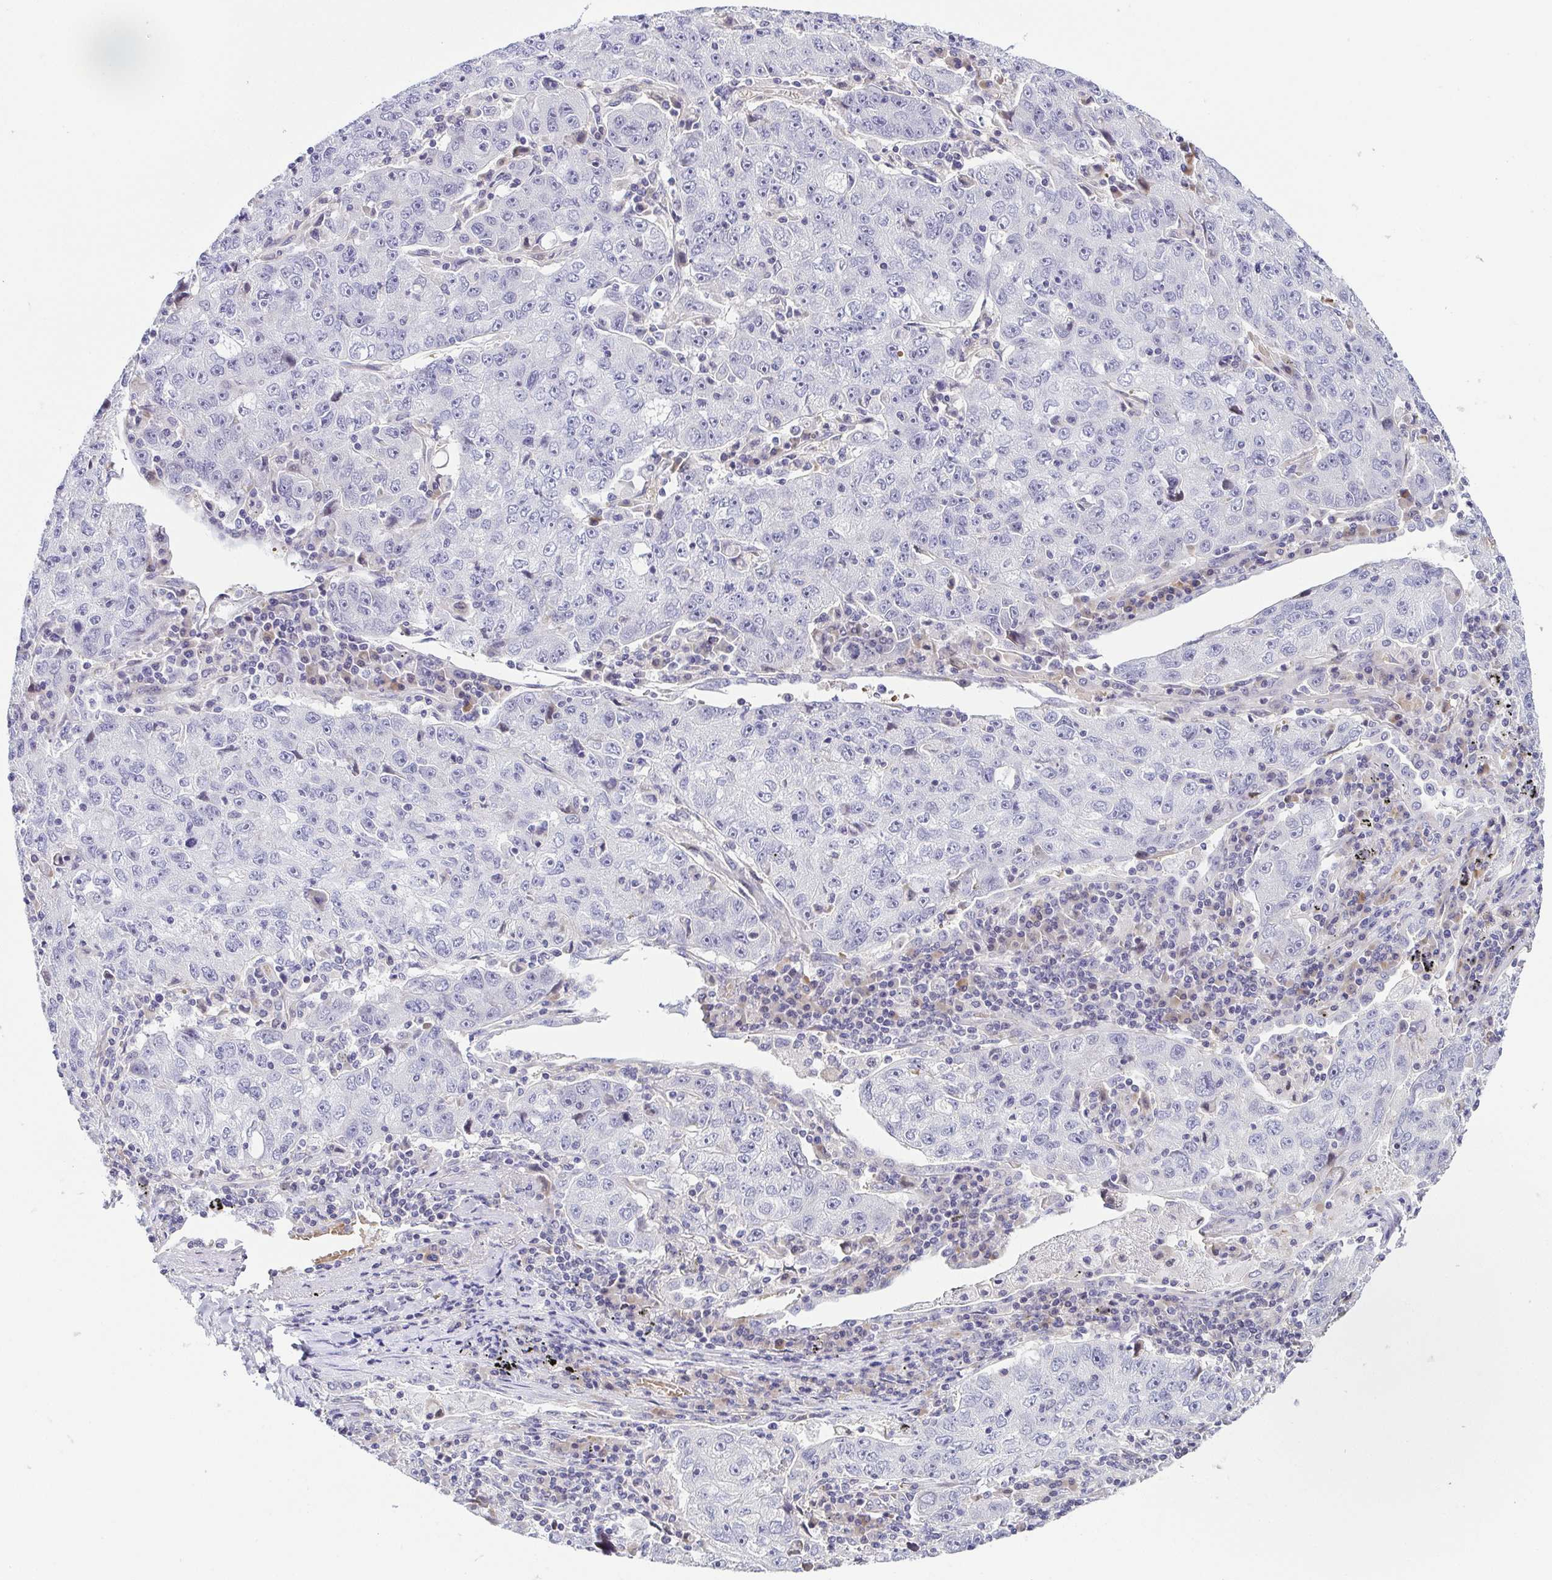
{"staining": {"intensity": "negative", "quantity": "none", "location": "none"}, "tissue": "lung cancer", "cell_type": "Tumor cells", "image_type": "cancer", "snomed": [{"axis": "morphology", "description": "Normal morphology"}, {"axis": "morphology", "description": "Adenocarcinoma, NOS"}, {"axis": "topography", "description": "Lymph node"}, {"axis": "topography", "description": "Lung"}], "caption": "Immunohistochemistry micrograph of human lung adenocarcinoma stained for a protein (brown), which exhibits no expression in tumor cells.", "gene": "FAM162B", "patient": {"sex": "female", "age": 57}}